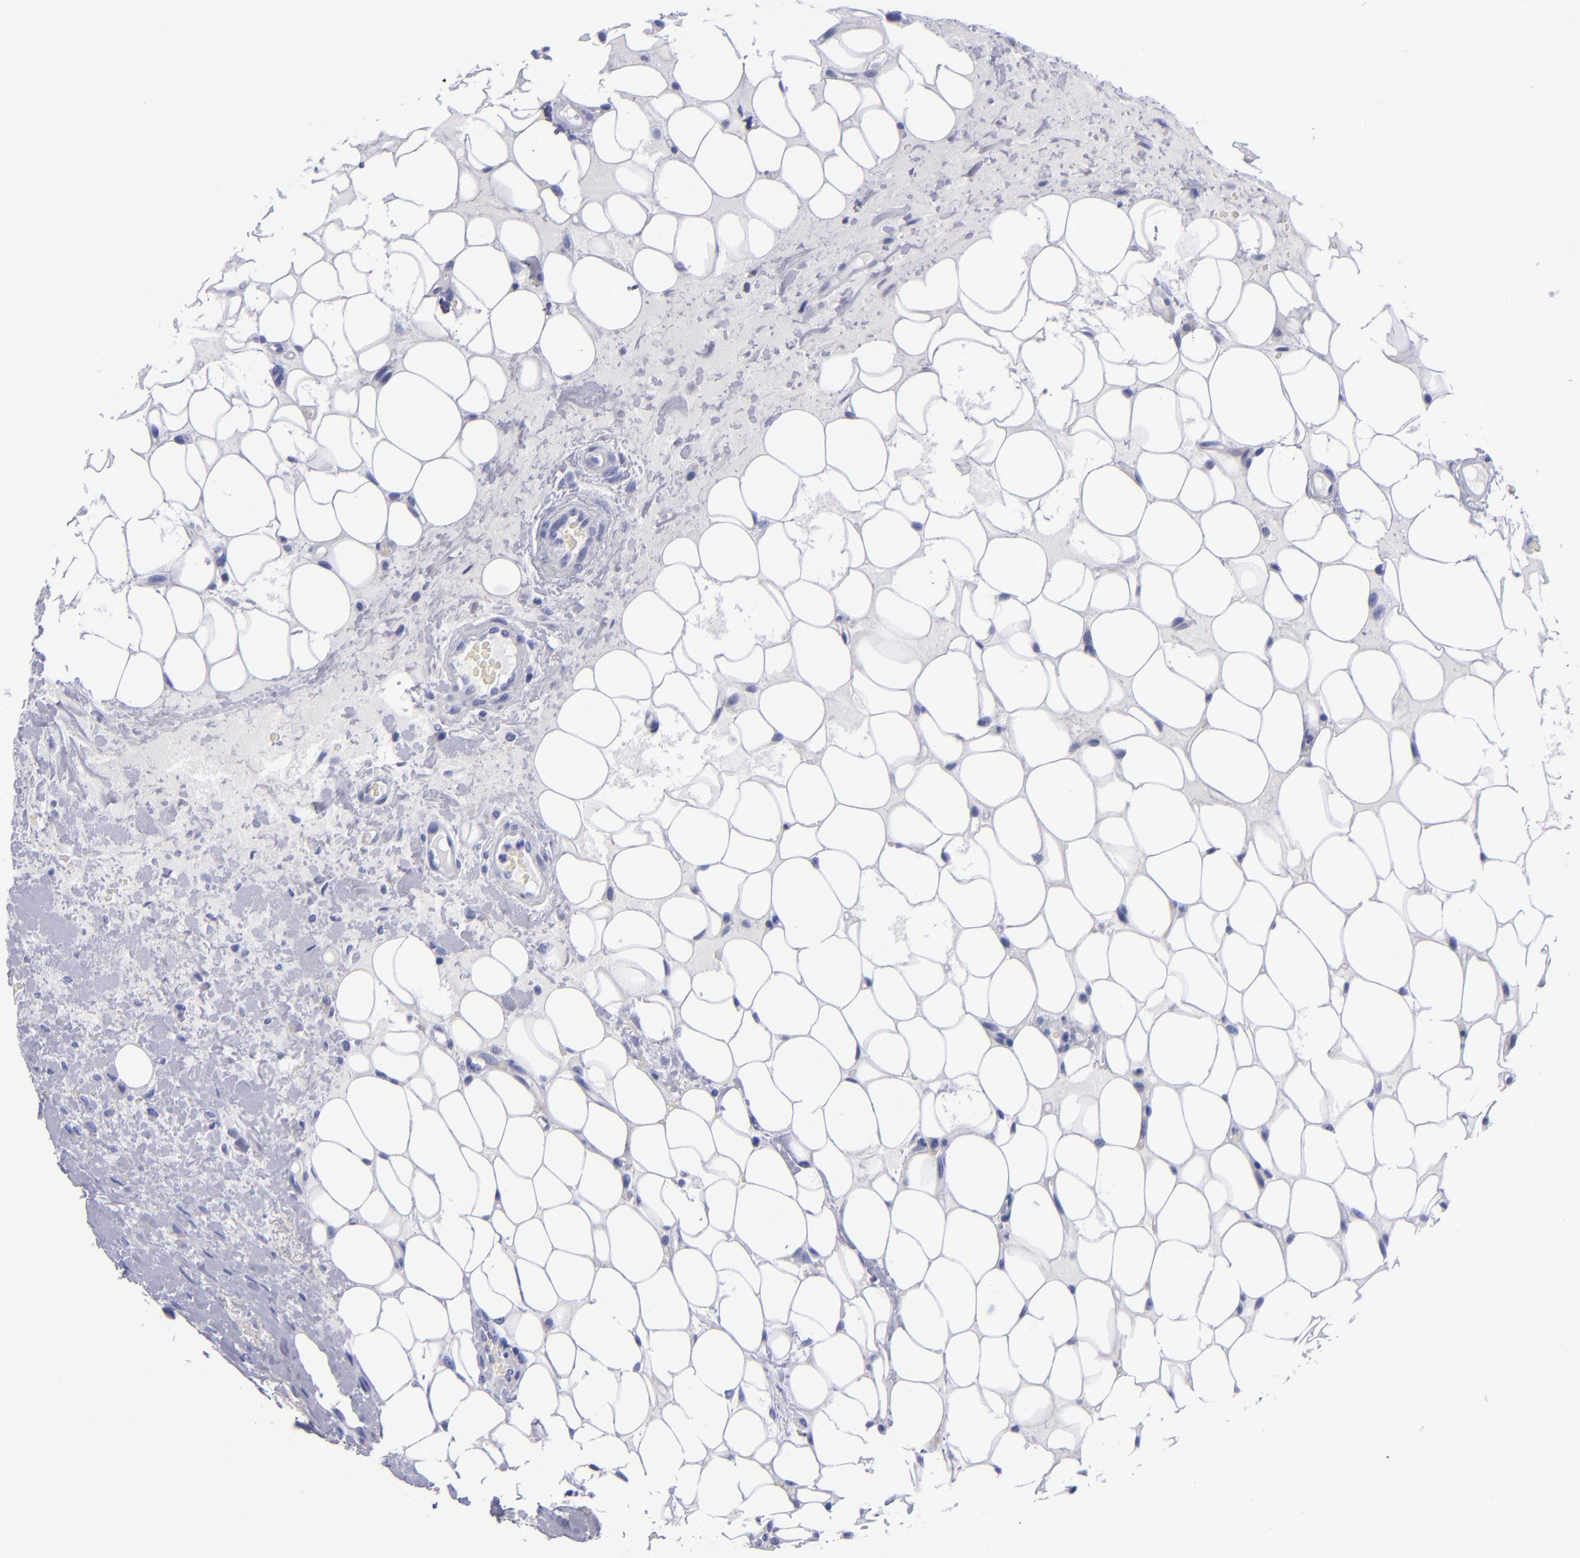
{"staining": {"intensity": "strong", "quantity": "<25%", "location": "nuclear"}, "tissue": "breast cancer", "cell_type": "Tumor cells", "image_type": "cancer", "snomed": [{"axis": "morphology", "description": "Duct carcinoma"}, {"axis": "topography", "description": "Breast"}], "caption": "Strong nuclear protein staining is present in approximately <25% of tumor cells in invasive ductal carcinoma (breast).", "gene": "MCM7", "patient": {"sex": "female", "age": 68}}